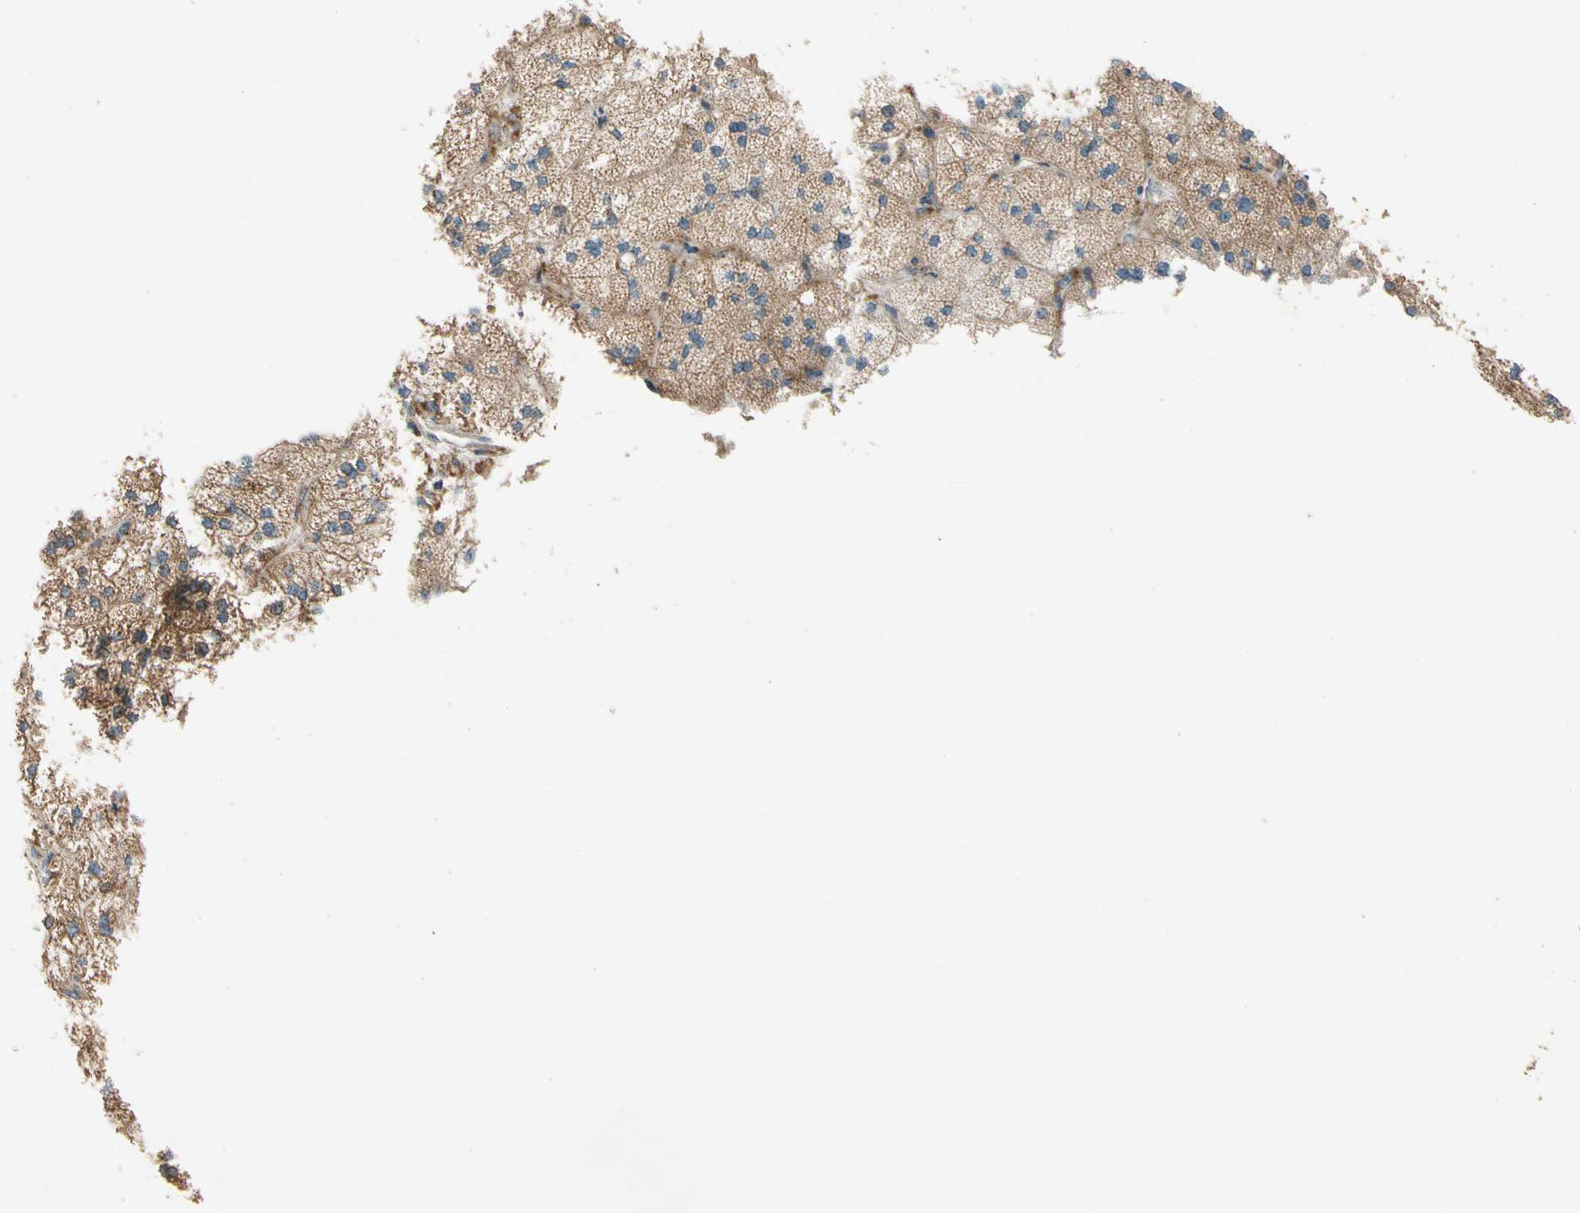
{"staining": {"intensity": "strong", "quantity": ">75%", "location": "cytoplasmic/membranous"}, "tissue": "adrenal gland", "cell_type": "Glandular cells", "image_type": "normal", "snomed": [{"axis": "morphology", "description": "Normal tissue, NOS"}, {"axis": "topography", "description": "Adrenal gland"}], "caption": "Approximately >75% of glandular cells in benign adrenal gland display strong cytoplasmic/membranous protein expression as visualized by brown immunohistochemical staining.", "gene": "MST1R", "patient": {"sex": "female", "age": 60}}